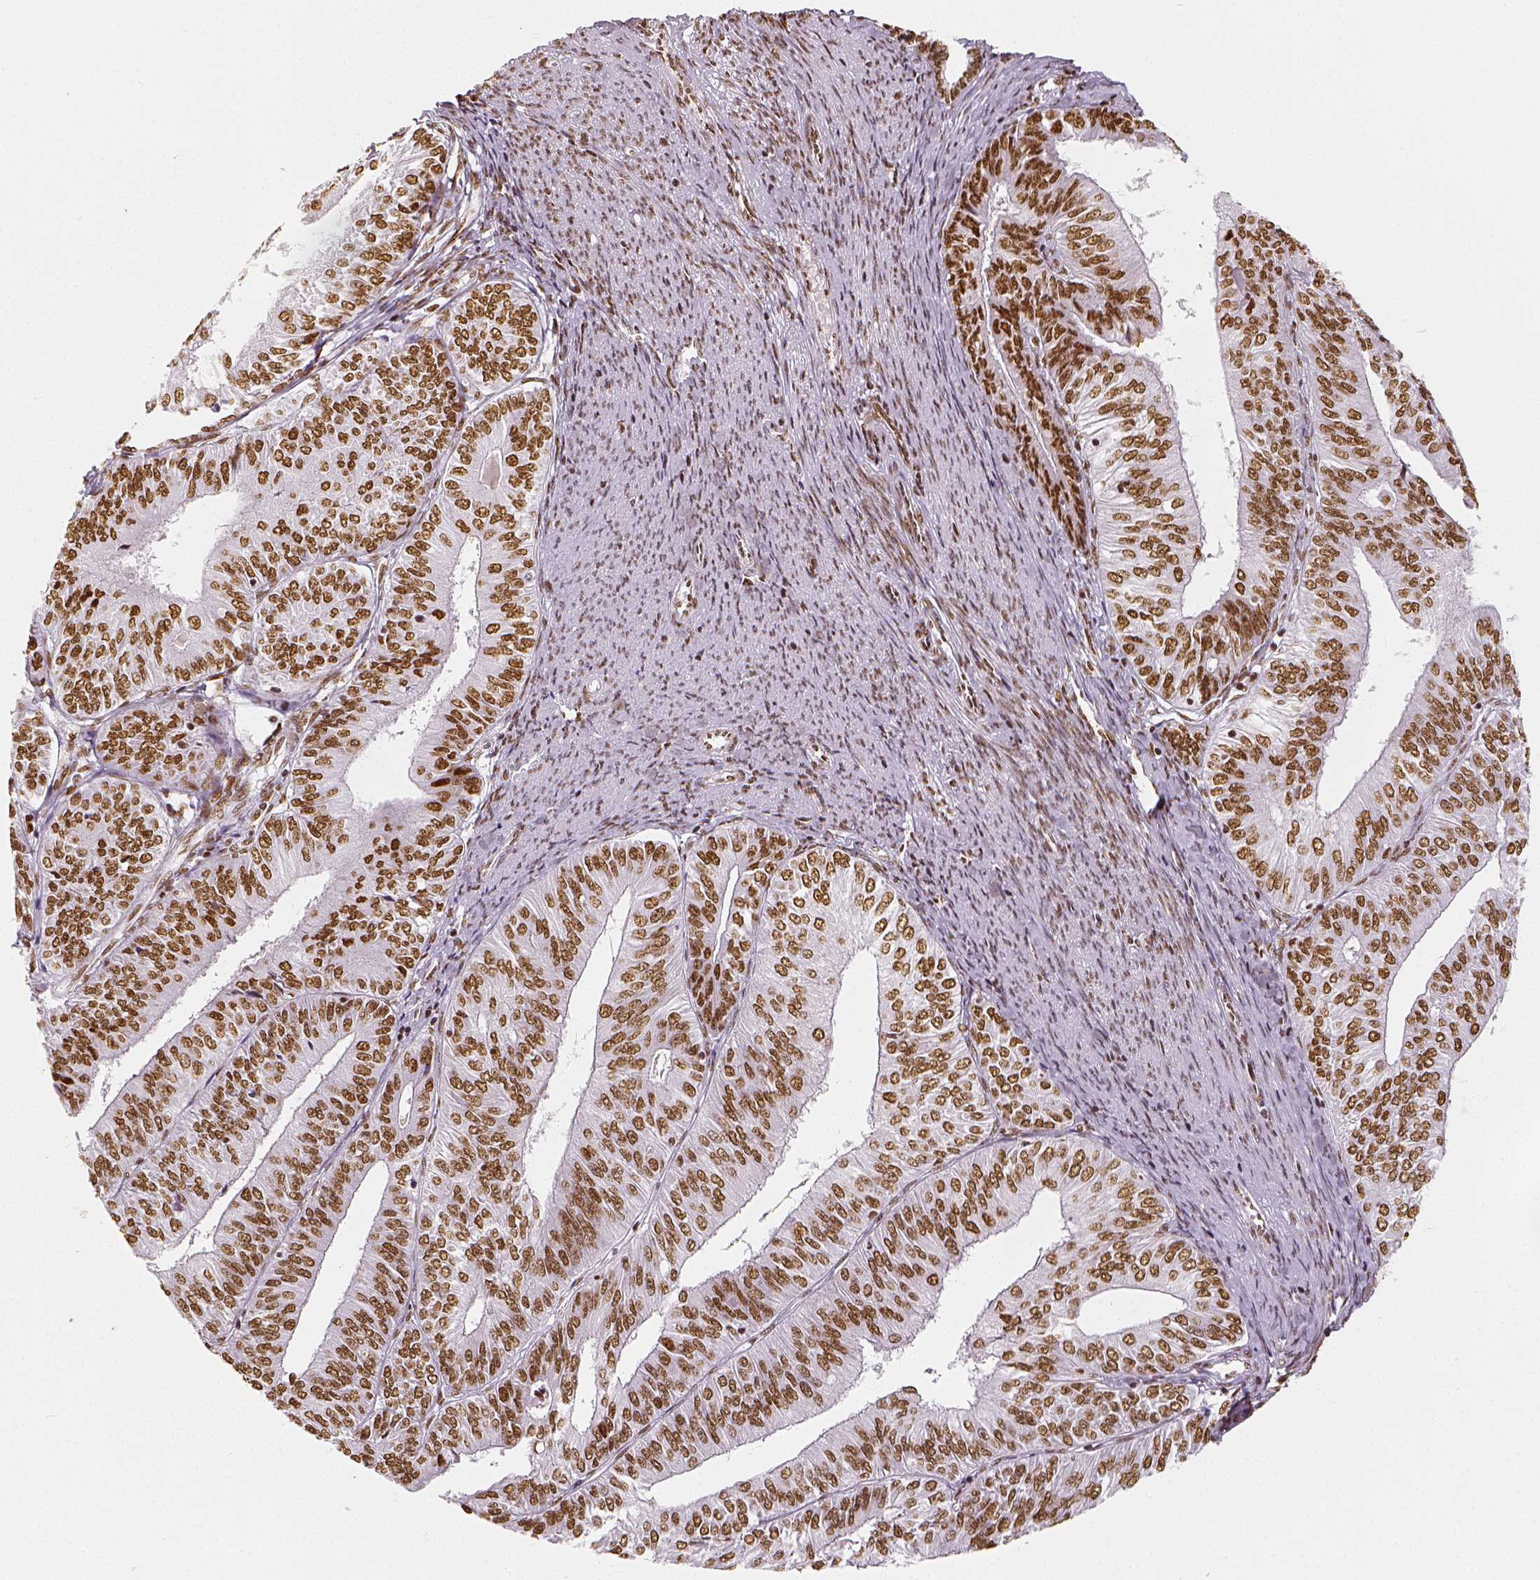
{"staining": {"intensity": "moderate", "quantity": ">75%", "location": "nuclear"}, "tissue": "endometrial cancer", "cell_type": "Tumor cells", "image_type": "cancer", "snomed": [{"axis": "morphology", "description": "Adenocarcinoma, NOS"}, {"axis": "topography", "description": "Endometrium"}], "caption": "Protein analysis of endometrial adenocarcinoma tissue demonstrates moderate nuclear staining in approximately >75% of tumor cells.", "gene": "KDM5B", "patient": {"sex": "female", "age": 58}}